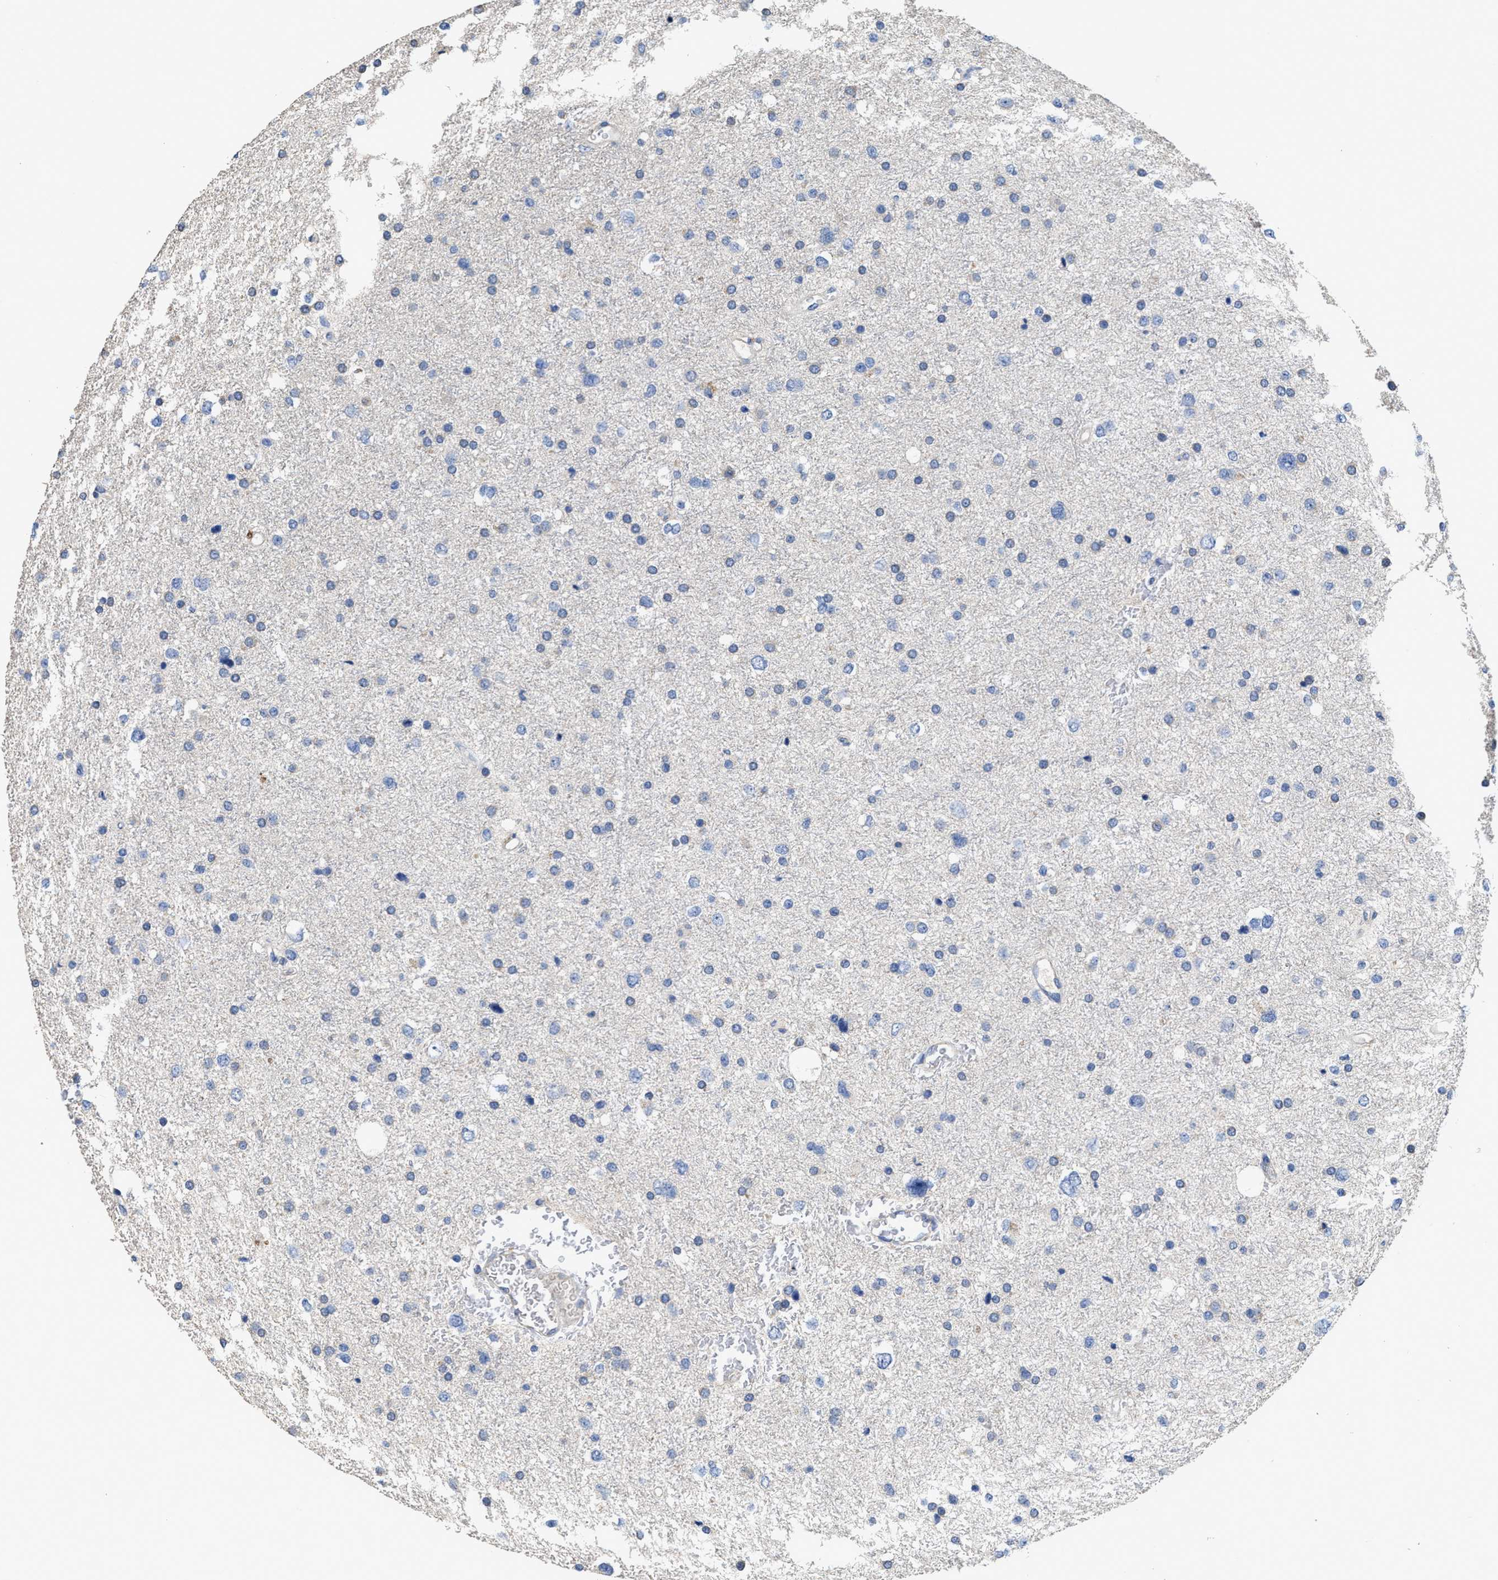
{"staining": {"intensity": "negative", "quantity": "none", "location": "none"}, "tissue": "glioma", "cell_type": "Tumor cells", "image_type": "cancer", "snomed": [{"axis": "morphology", "description": "Glioma, malignant, Low grade"}, {"axis": "topography", "description": "Brain"}], "caption": "High magnification brightfield microscopy of glioma stained with DAB (brown) and counterstained with hematoxylin (blue): tumor cells show no significant expression. (Brightfield microscopy of DAB (3,3'-diaminobenzidine) immunohistochemistry (IHC) at high magnification).", "gene": "PEG10", "patient": {"sex": "female", "age": 37}}